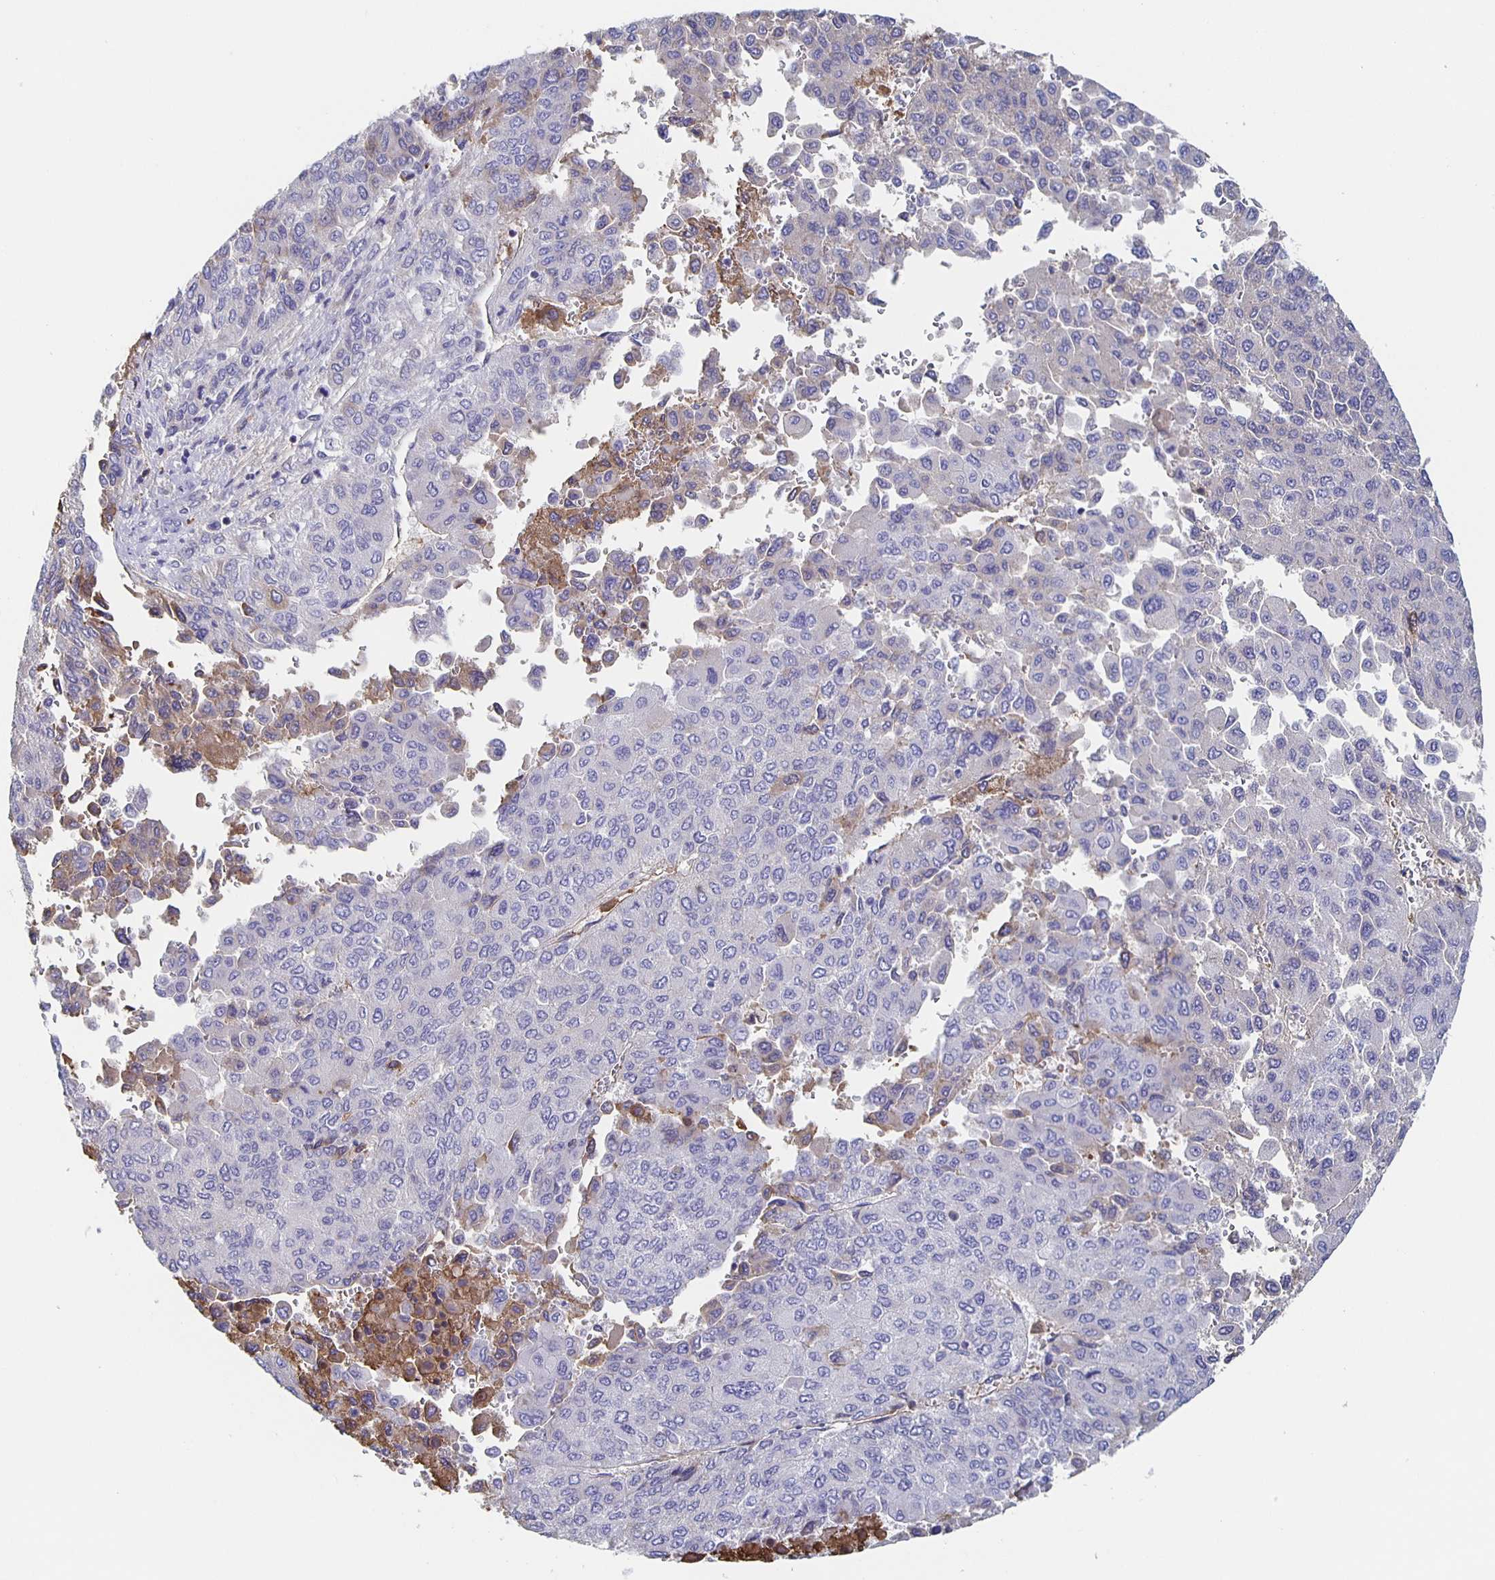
{"staining": {"intensity": "negative", "quantity": "none", "location": "none"}, "tissue": "liver cancer", "cell_type": "Tumor cells", "image_type": "cancer", "snomed": [{"axis": "morphology", "description": "Carcinoma, Hepatocellular, NOS"}, {"axis": "topography", "description": "Liver"}], "caption": "DAB (3,3'-diaminobenzidine) immunohistochemical staining of liver cancer (hepatocellular carcinoma) exhibits no significant expression in tumor cells. Brightfield microscopy of IHC stained with DAB (brown) and hematoxylin (blue), captured at high magnification.", "gene": "FGA", "patient": {"sex": "female", "age": 41}}